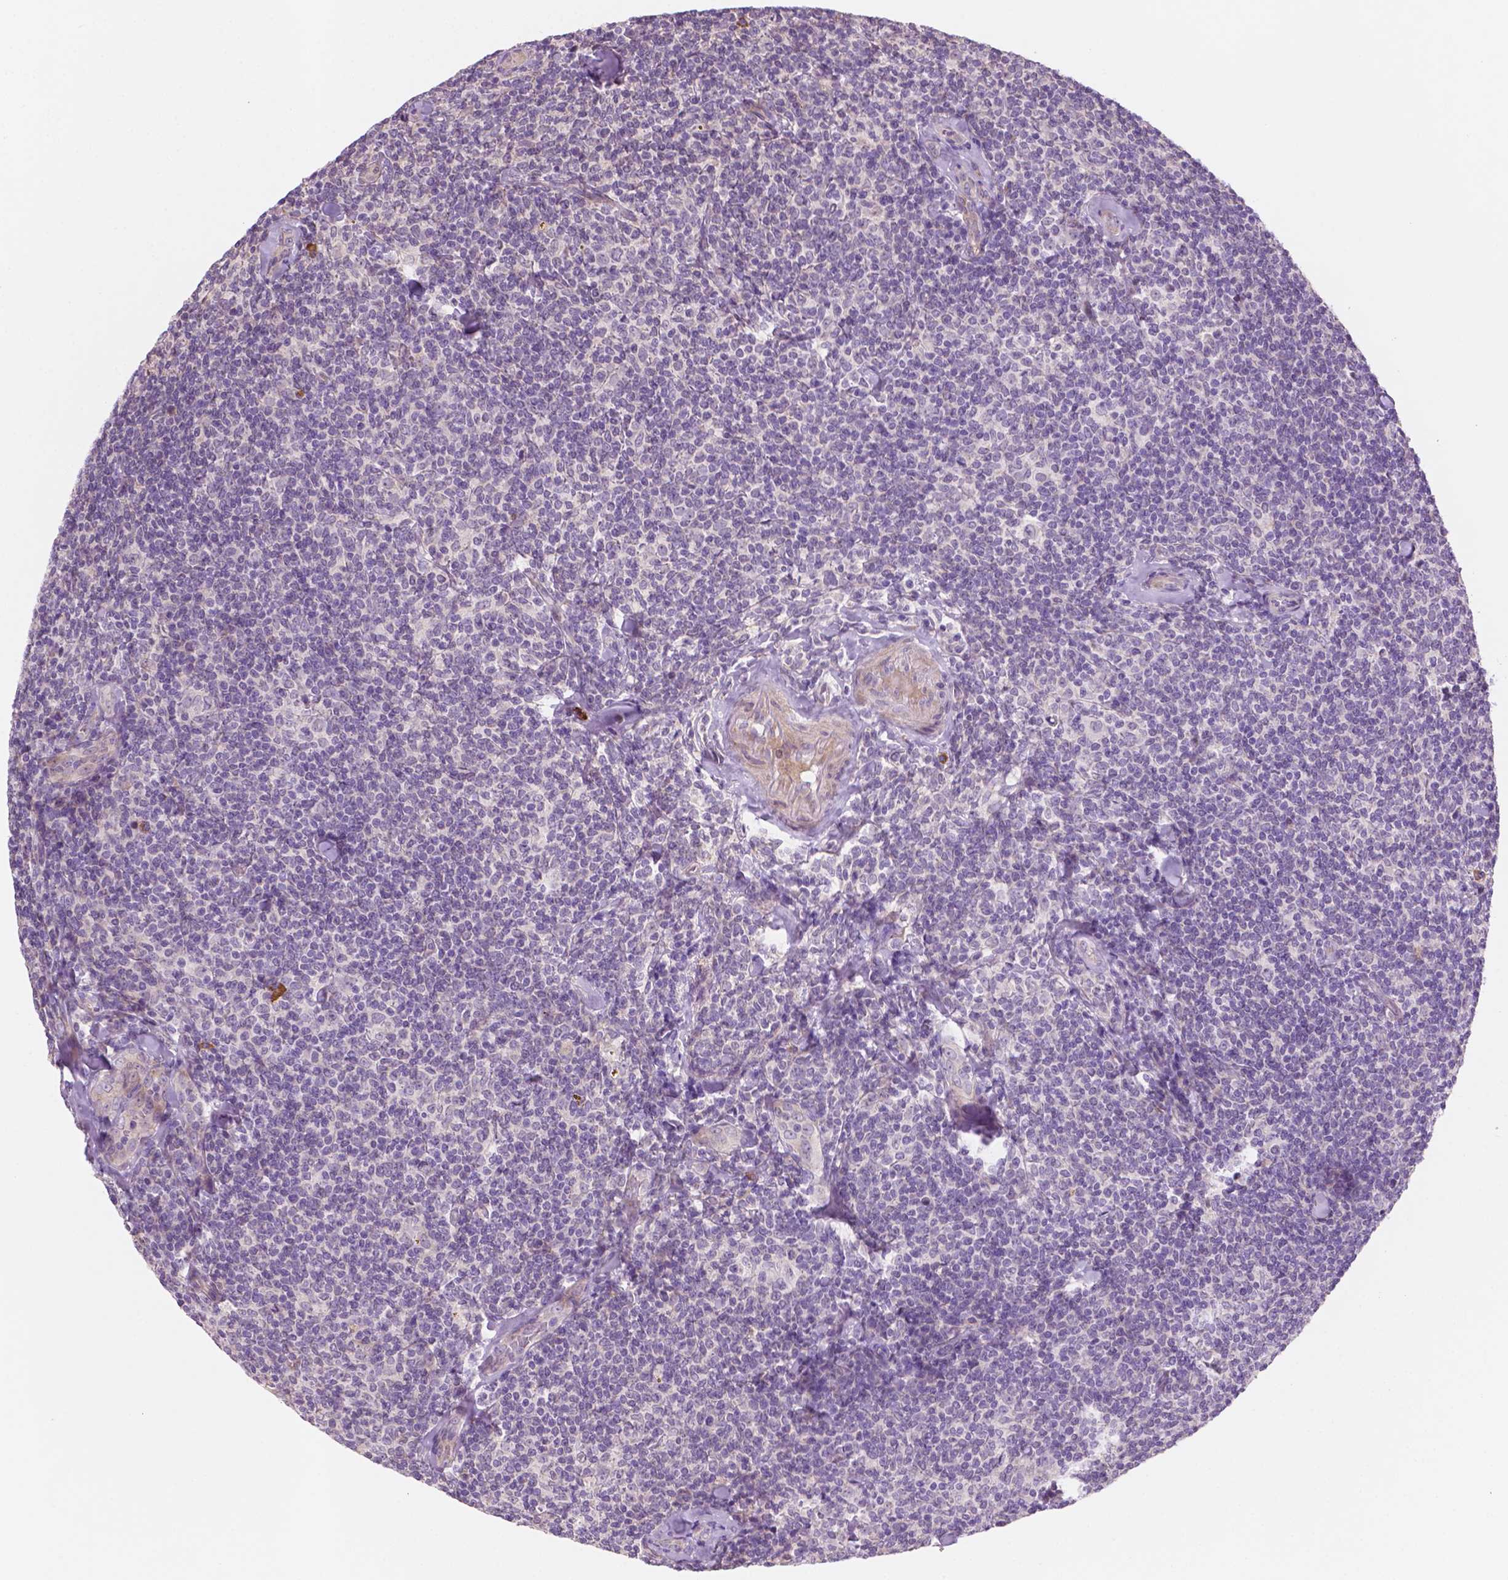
{"staining": {"intensity": "negative", "quantity": "none", "location": "none"}, "tissue": "lymphoma", "cell_type": "Tumor cells", "image_type": "cancer", "snomed": [{"axis": "morphology", "description": "Malignant lymphoma, non-Hodgkin's type, Low grade"}, {"axis": "topography", "description": "Lymph node"}], "caption": "This is a histopathology image of immunohistochemistry staining of lymphoma, which shows no positivity in tumor cells.", "gene": "LRP1B", "patient": {"sex": "female", "age": 56}}